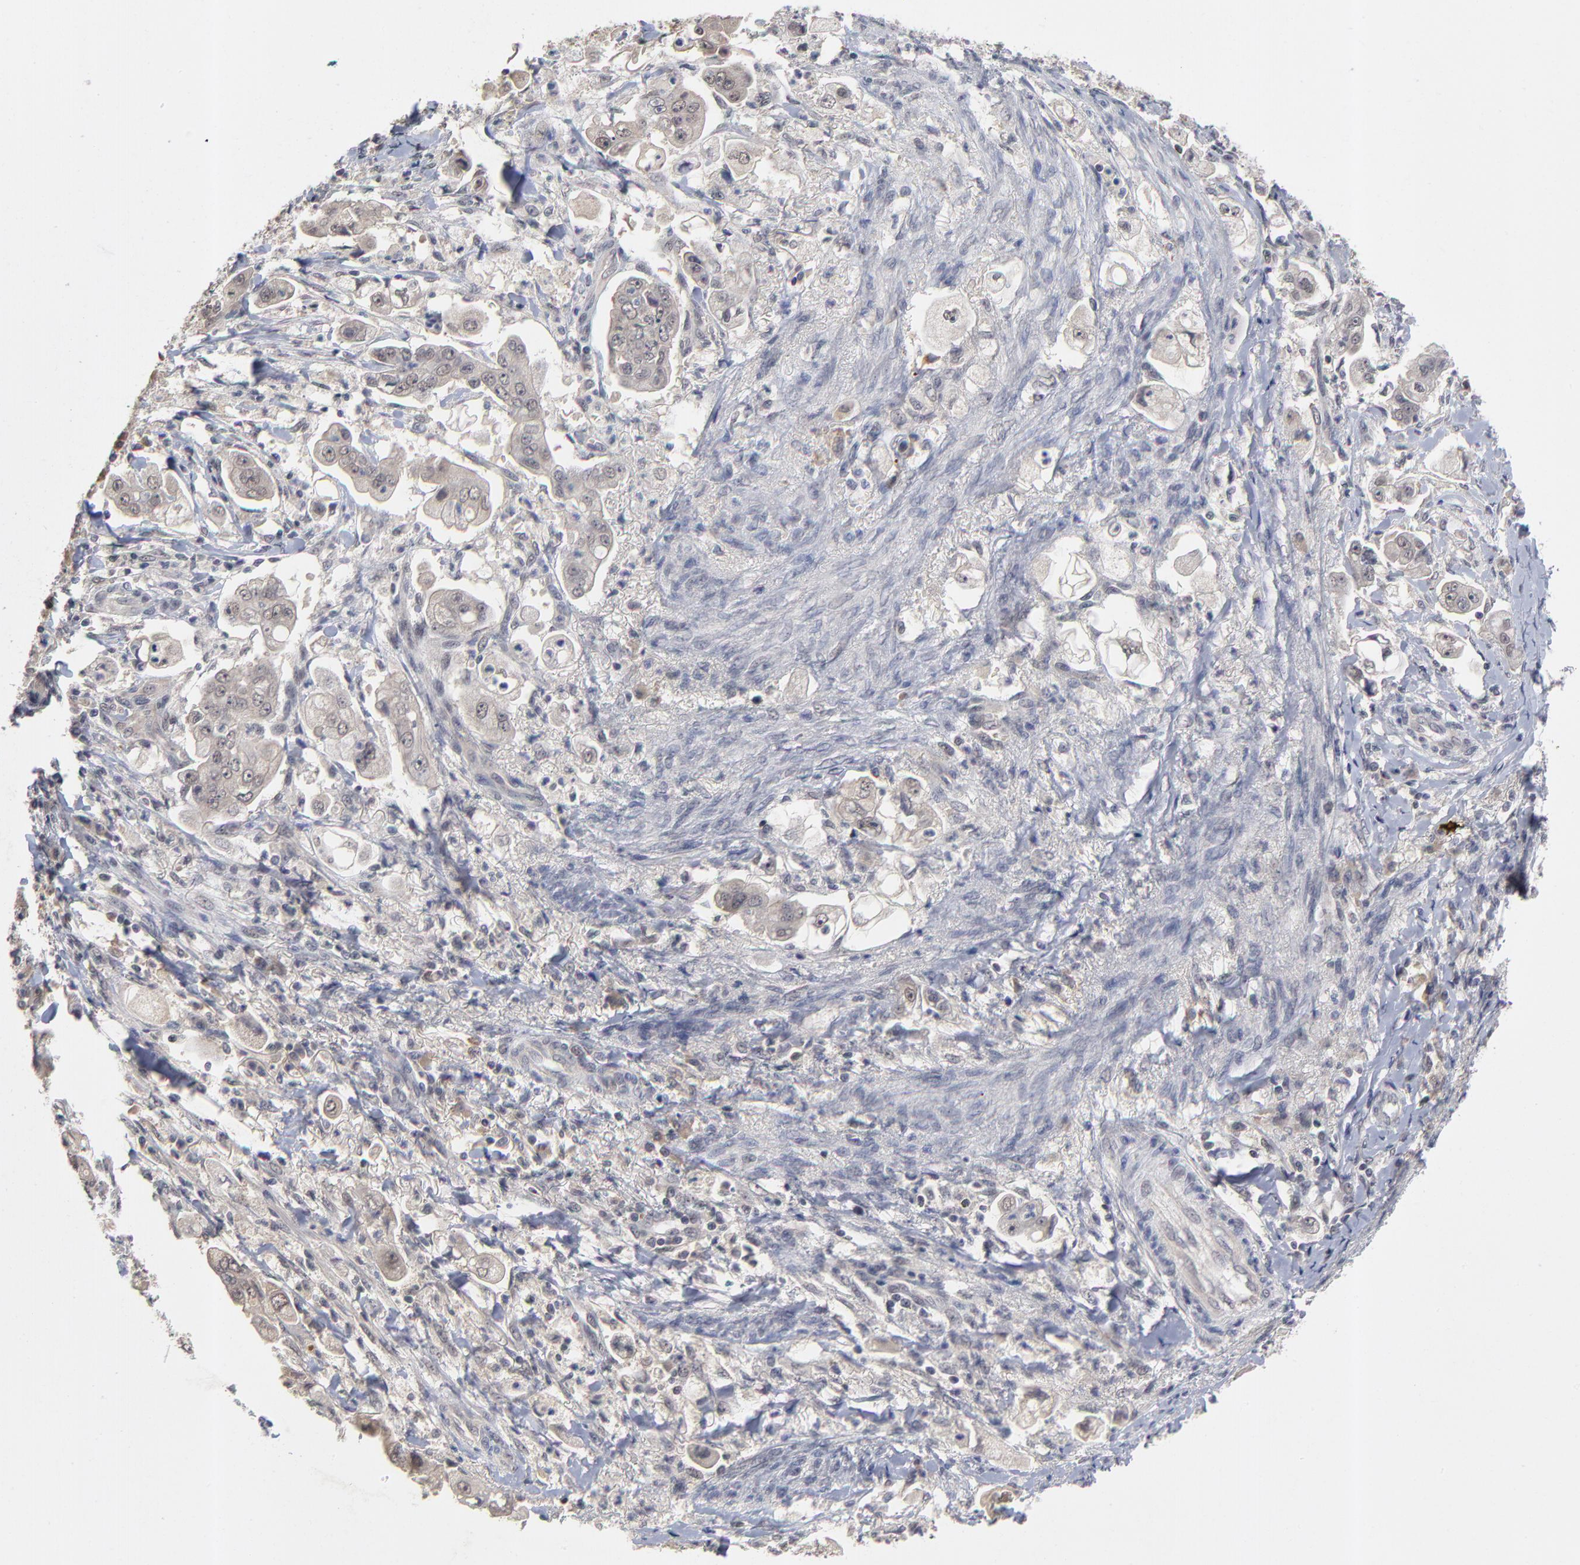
{"staining": {"intensity": "weak", "quantity": ">75%", "location": "cytoplasmic/membranous"}, "tissue": "stomach cancer", "cell_type": "Tumor cells", "image_type": "cancer", "snomed": [{"axis": "morphology", "description": "Adenocarcinoma, NOS"}, {"axis": "topography", "description": "Stomach"}], "caption": "This photomicrograph demonstrates immunohistochemistry (IHC) staining of human stomach cancer (adenocarcinoma), with low weak cytoplasmic/membranous staining in approximately >75% of tumor cells.", "gene": "WSB1", "patient": {"sex": "male", "age": 62}}